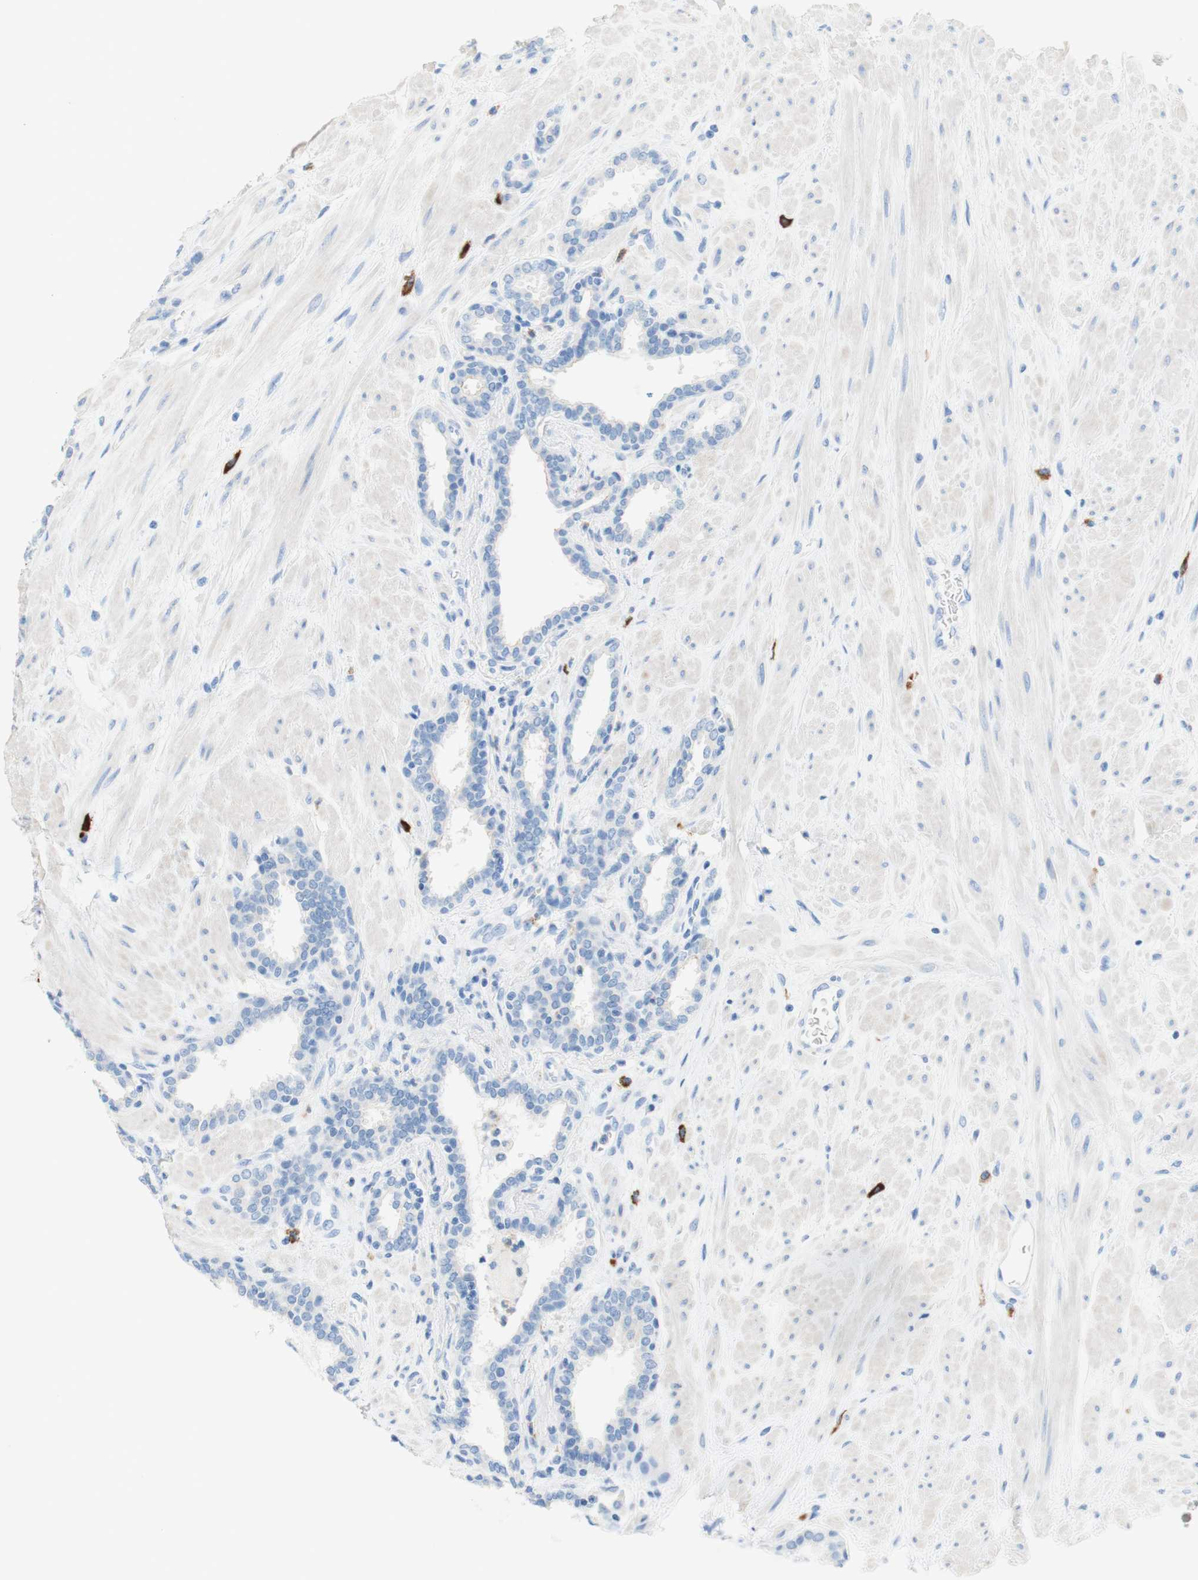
{"staining": {"intensity": "negative", "quantity": "none", "location": "none"}, "tissue": "prostate", "cell_type": "Glandular cells", "image_type": "normal", "snomed": [{"axis": "morphology", "description": "Normal tissue, NOS"}, {"axis": "topography", "description": "Prostate"}], "caption": "Unremarkable prostate was stained to show a protein in brown. There is no significant positivity in glandular cells. Brightfield microscopy of IHC stained with DAB (3,3'-diaminobenzidine) (brown) and hematoxylin (blue), captured at high magnification.", "gene": "CEACAM1", "patient": {"sex": "male", "age": 51}}